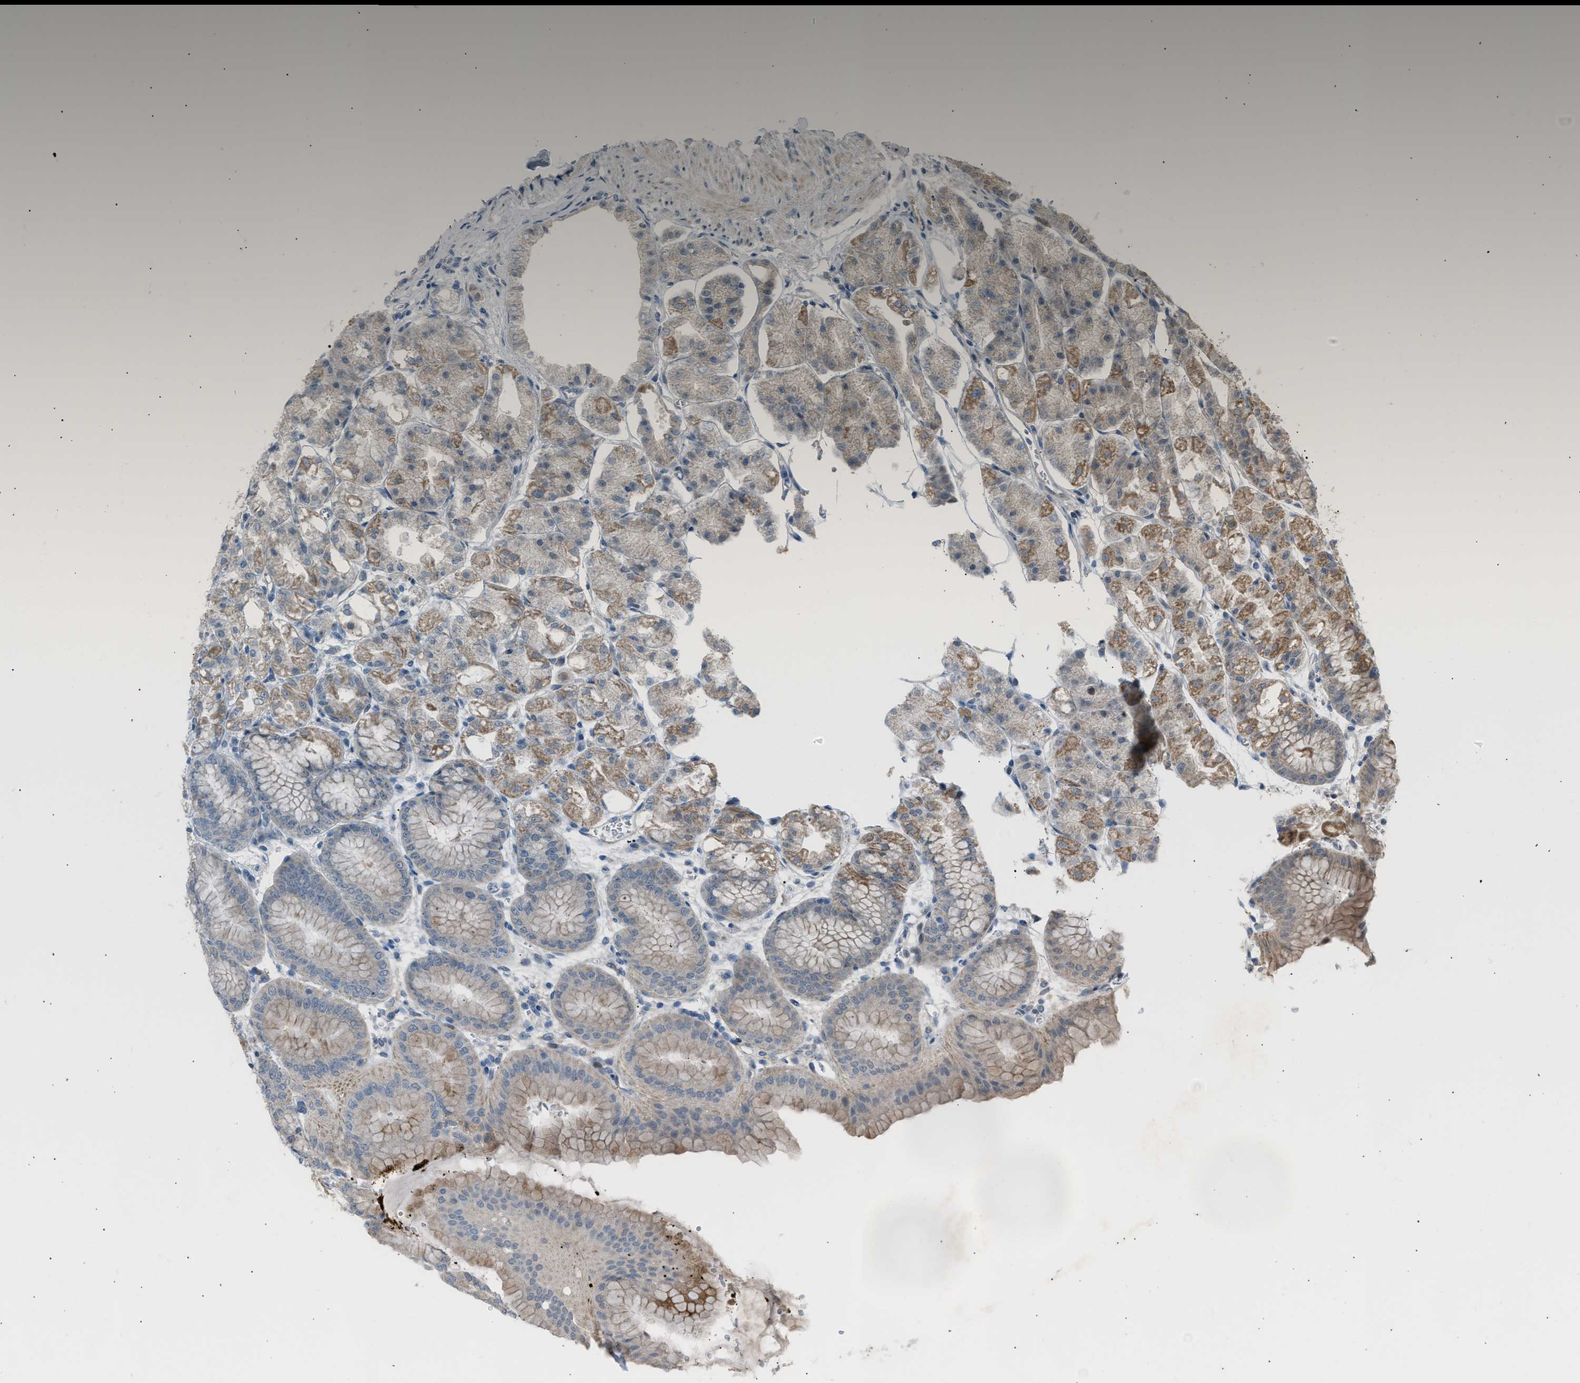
{"staining": {"intensity": "moderate", "quantity": ">75%", "location": "cytoplasmic/membranous,nuclear"}, "tissue": "stomach", "cell_type": "Glandular cells", "image_type": "normal", "snomed": [{"axis": "morphology", "description": "Normal tissue, NOS"}, {"axis": "topography", "description": "Stomach, lower"}], "caption": "An IHC histopathology image of benign tissue is shown. Protein staining in brown shows moderate cytoplasmic/membranous,nuclear positivity in stomach within glandular cells. (brown staining indicates protein expression, while blue staining denotes nuclei).", "gene": "VPS41", "patient": {"sex": "male", "age": 71}}